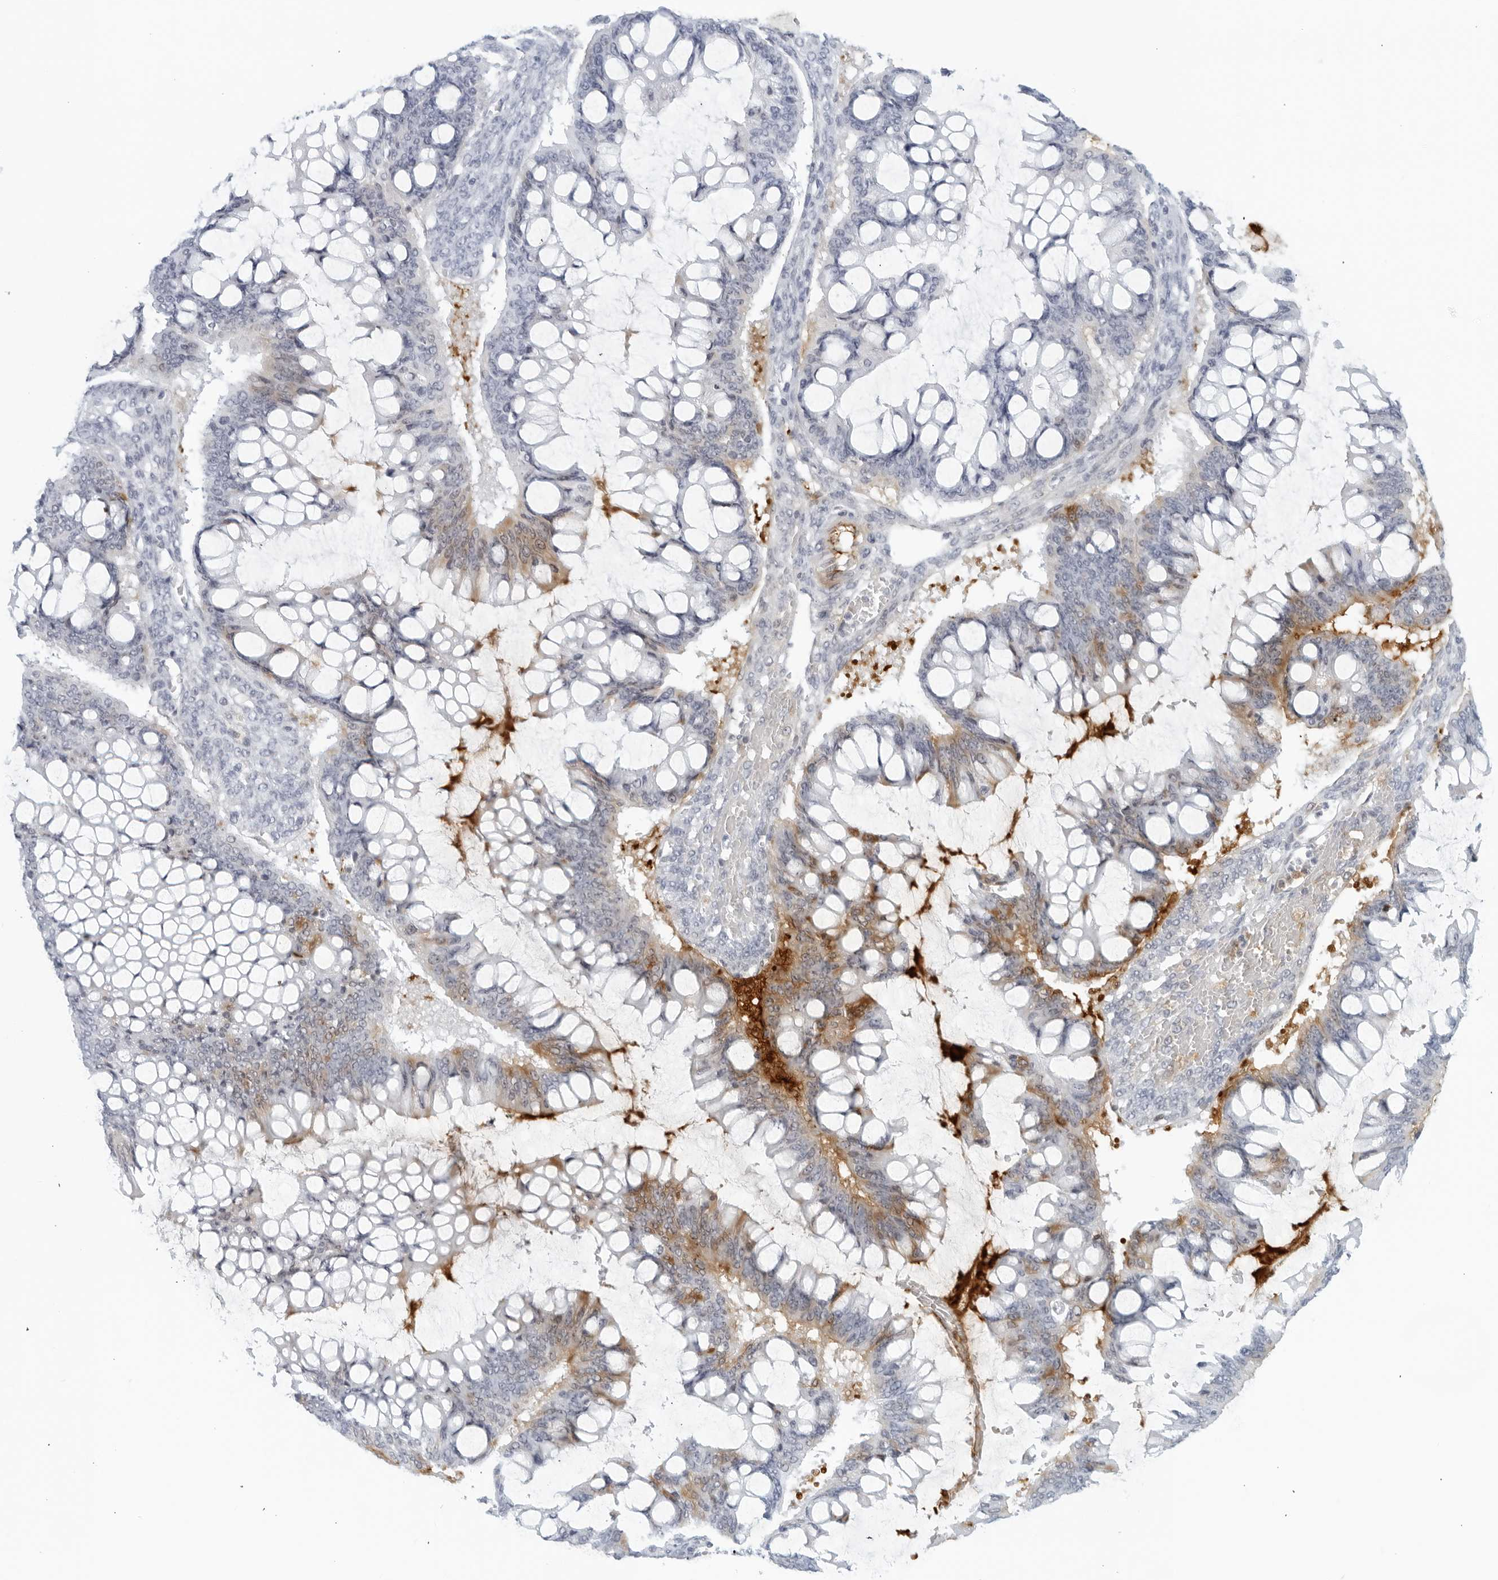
{"staining": {"intensity": "moderate", "quantity": "<25%", "location": "cytoplasmic/membranous"}, "tissue": "ovarian cancer", "cell_type": "Tumor cells", "image_type": "cancer", "snomed": [{"axis": "morphology", "description": "Cystadenocarcinoma, mucinous, NOS"}, {"axis": "topography", "description": "Ovary"}], "caption": "Ovarian cancer stained with IHC demonstrates moderate cytoplasmic/membranous positivity in approximately <25% of tumor cells.", "gene": "FGG", "patient": {"sex": "female", "age": 73}}